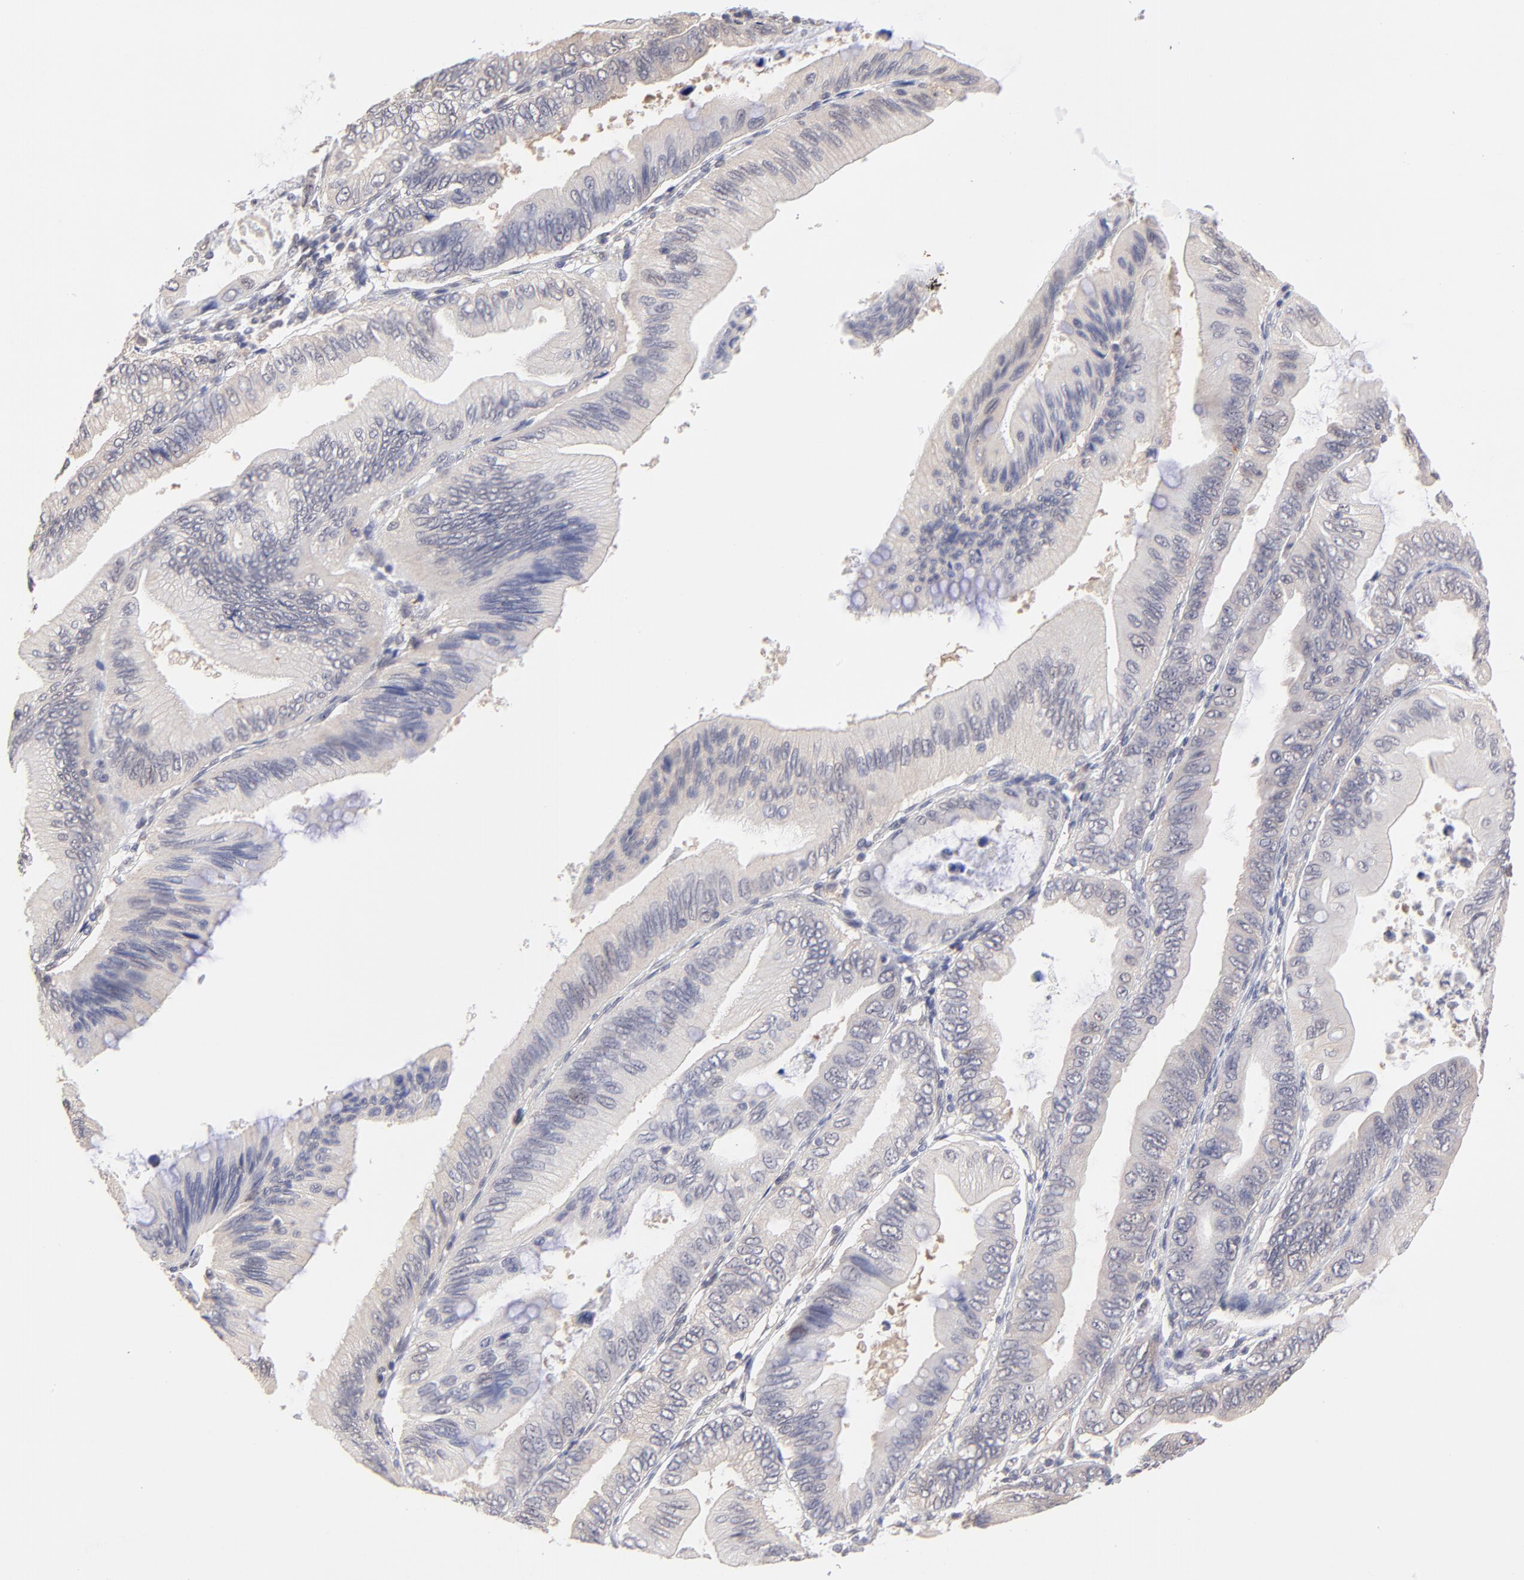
{"staining": {"intensity": "weak", "quantity": "<25%", "location": "cytoplasmic/membranous"}, "tissue": "pancreatic cancer", "cell_type": "Tumor cells", "image_type": "cancer", "snomed": [{"axis": "morphology", "description": "Adenocarcinoma, NOS"}, {"axis": "topography", "description": "Pancreas"}], "caption": "High power microscopy photomicrograph of an IHC photomicrograph of pancreatic cancer (adenocarcinoma), revealing no significant positivity in tumor cells.", "gene": "PSMD14", "patient": {"sex": "female", "age": 66}}